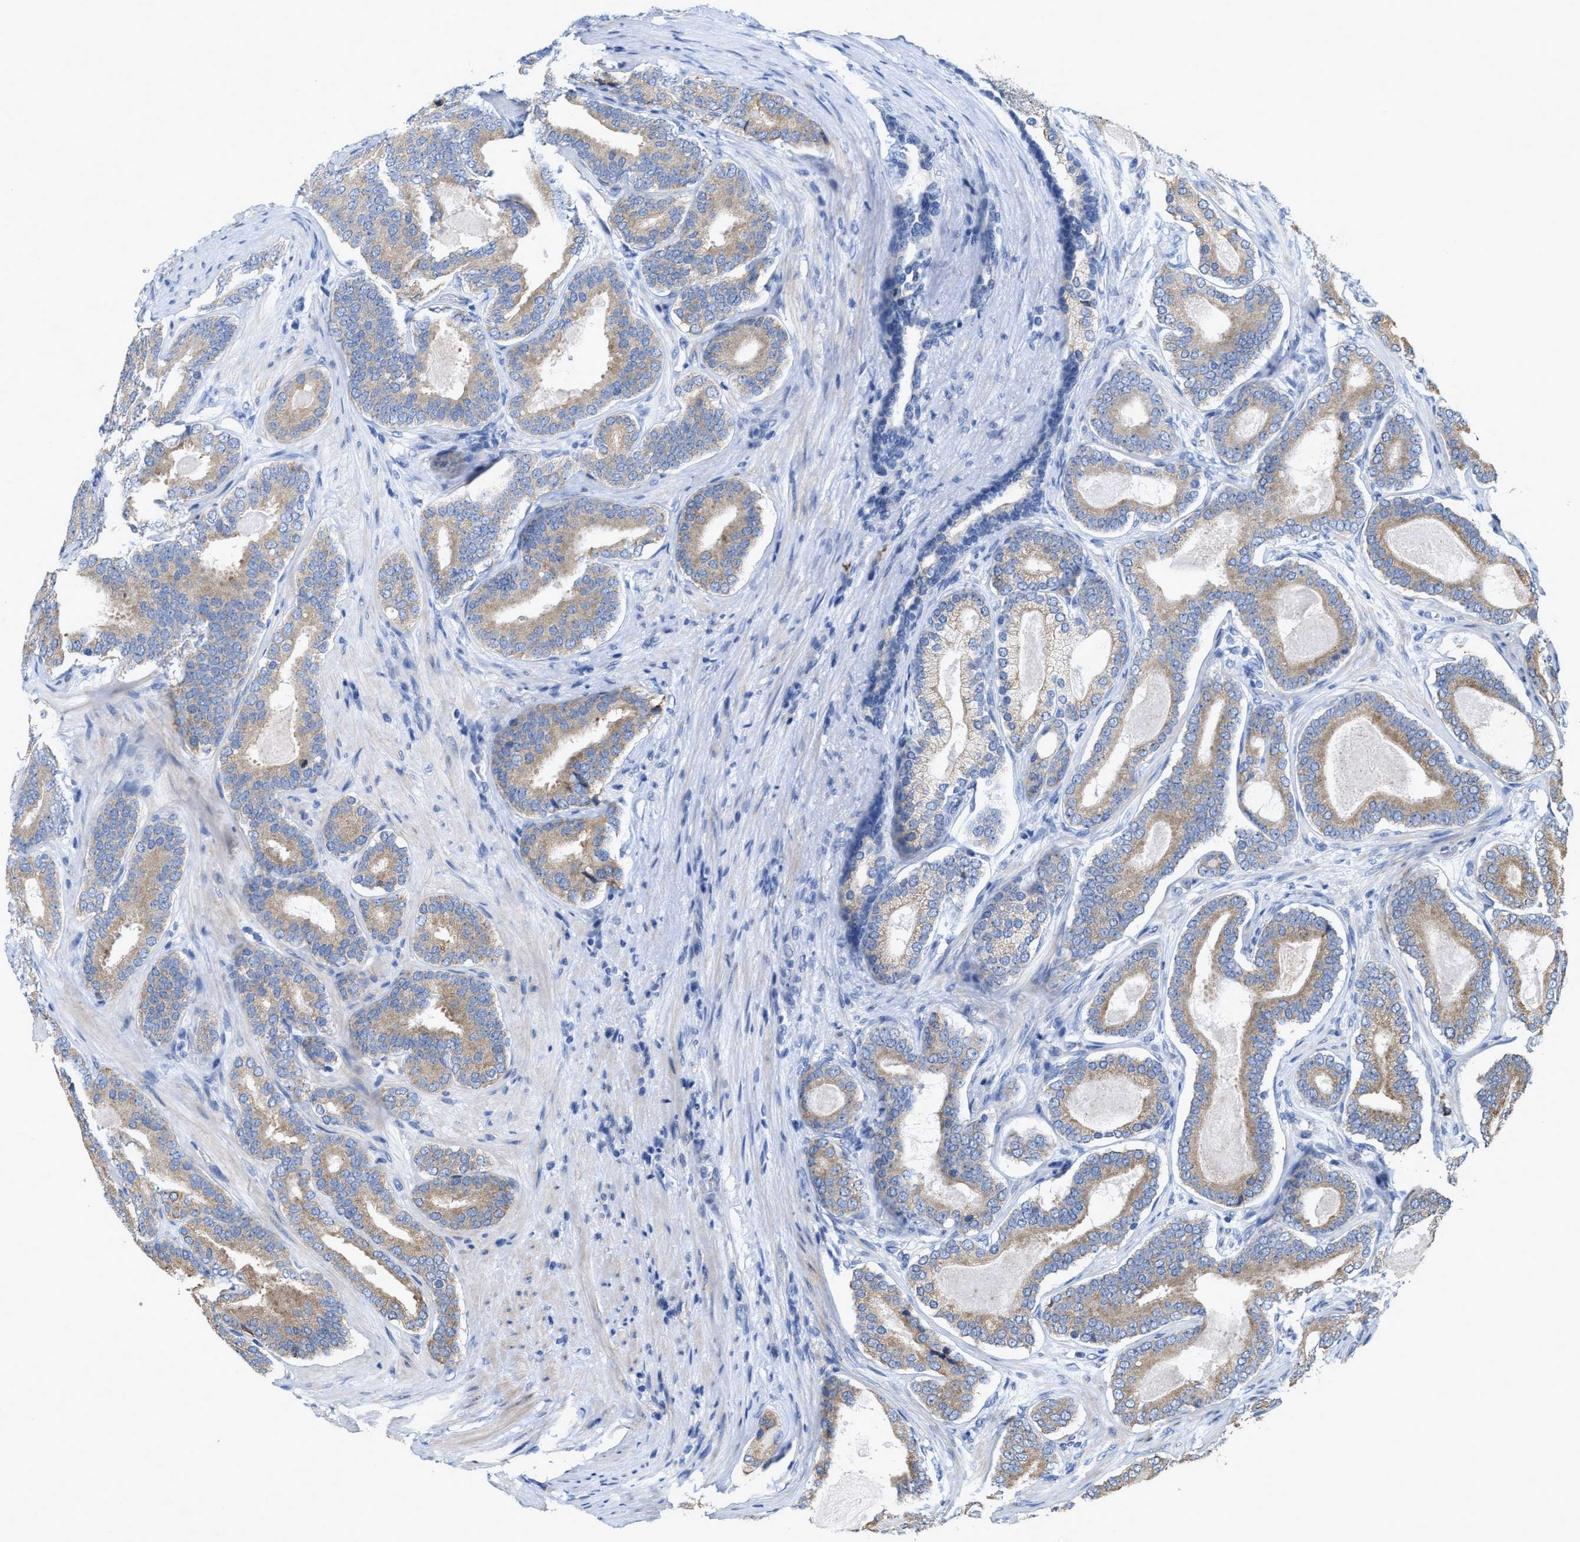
{"staining": {"intensity": "moderate", "quantity": ">75%", "location": "cytoplasmic/membranous"}, "tissue": "prostate cancer", "cell_type": "Tumor cells", "image_type": "cancer", "snomed": [{"axis": "morphology", "description": "Adenocarcinoma, High grade"}, {"axis": "topography", "description": "Prostate"}], "caption": "An IHC image of tumor tissue is shown. Protein staining in brown labels moderate cytoplasmic/membranous positivity in high-grade adenocarcinoma (prostate) within tumor cells.", "gene": "RYR2", "patient": {"sex": "male", "age": 60}}